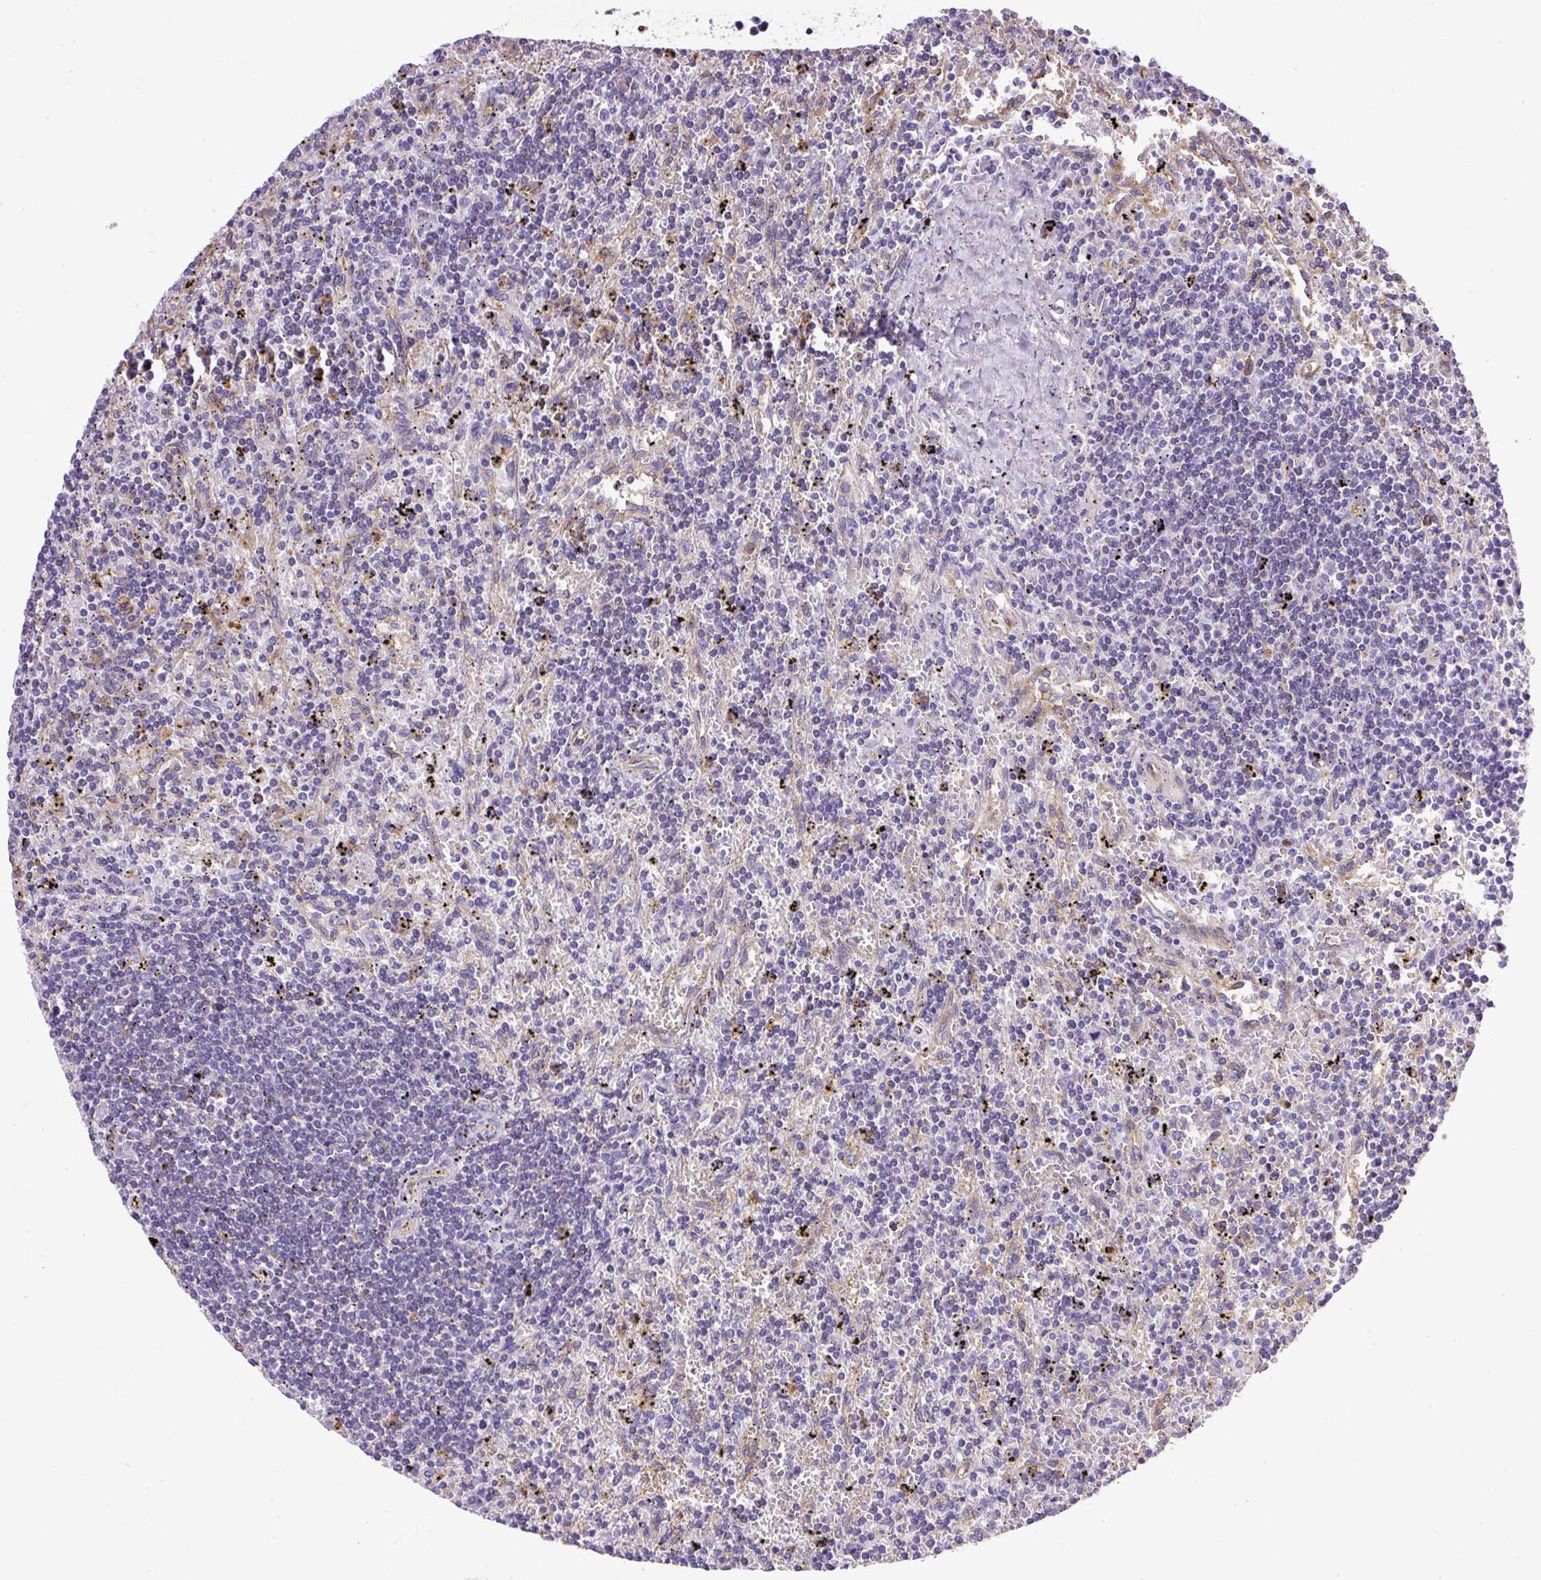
{"staining": {"intensity": "negative", "quantity": "none", "location": "none"}, "tissue": "lymphoma", "cell_type": "Tumor cells", "image_type": "cancer", "snomed": [{"axis": "morphology", "description": "Malignant lymphoma, non-Hodgkin's type, Low grade"}, {"axis": "topography", "description": "Spleen"}], "caption": "IHC photomicrograph of neoplastic tissue: lymphoma stained with DAB demonstrates no significant protein expression in tumor cells.", "gene": "MAGEB5", "patient": {"sex": "male", "age": 76}}